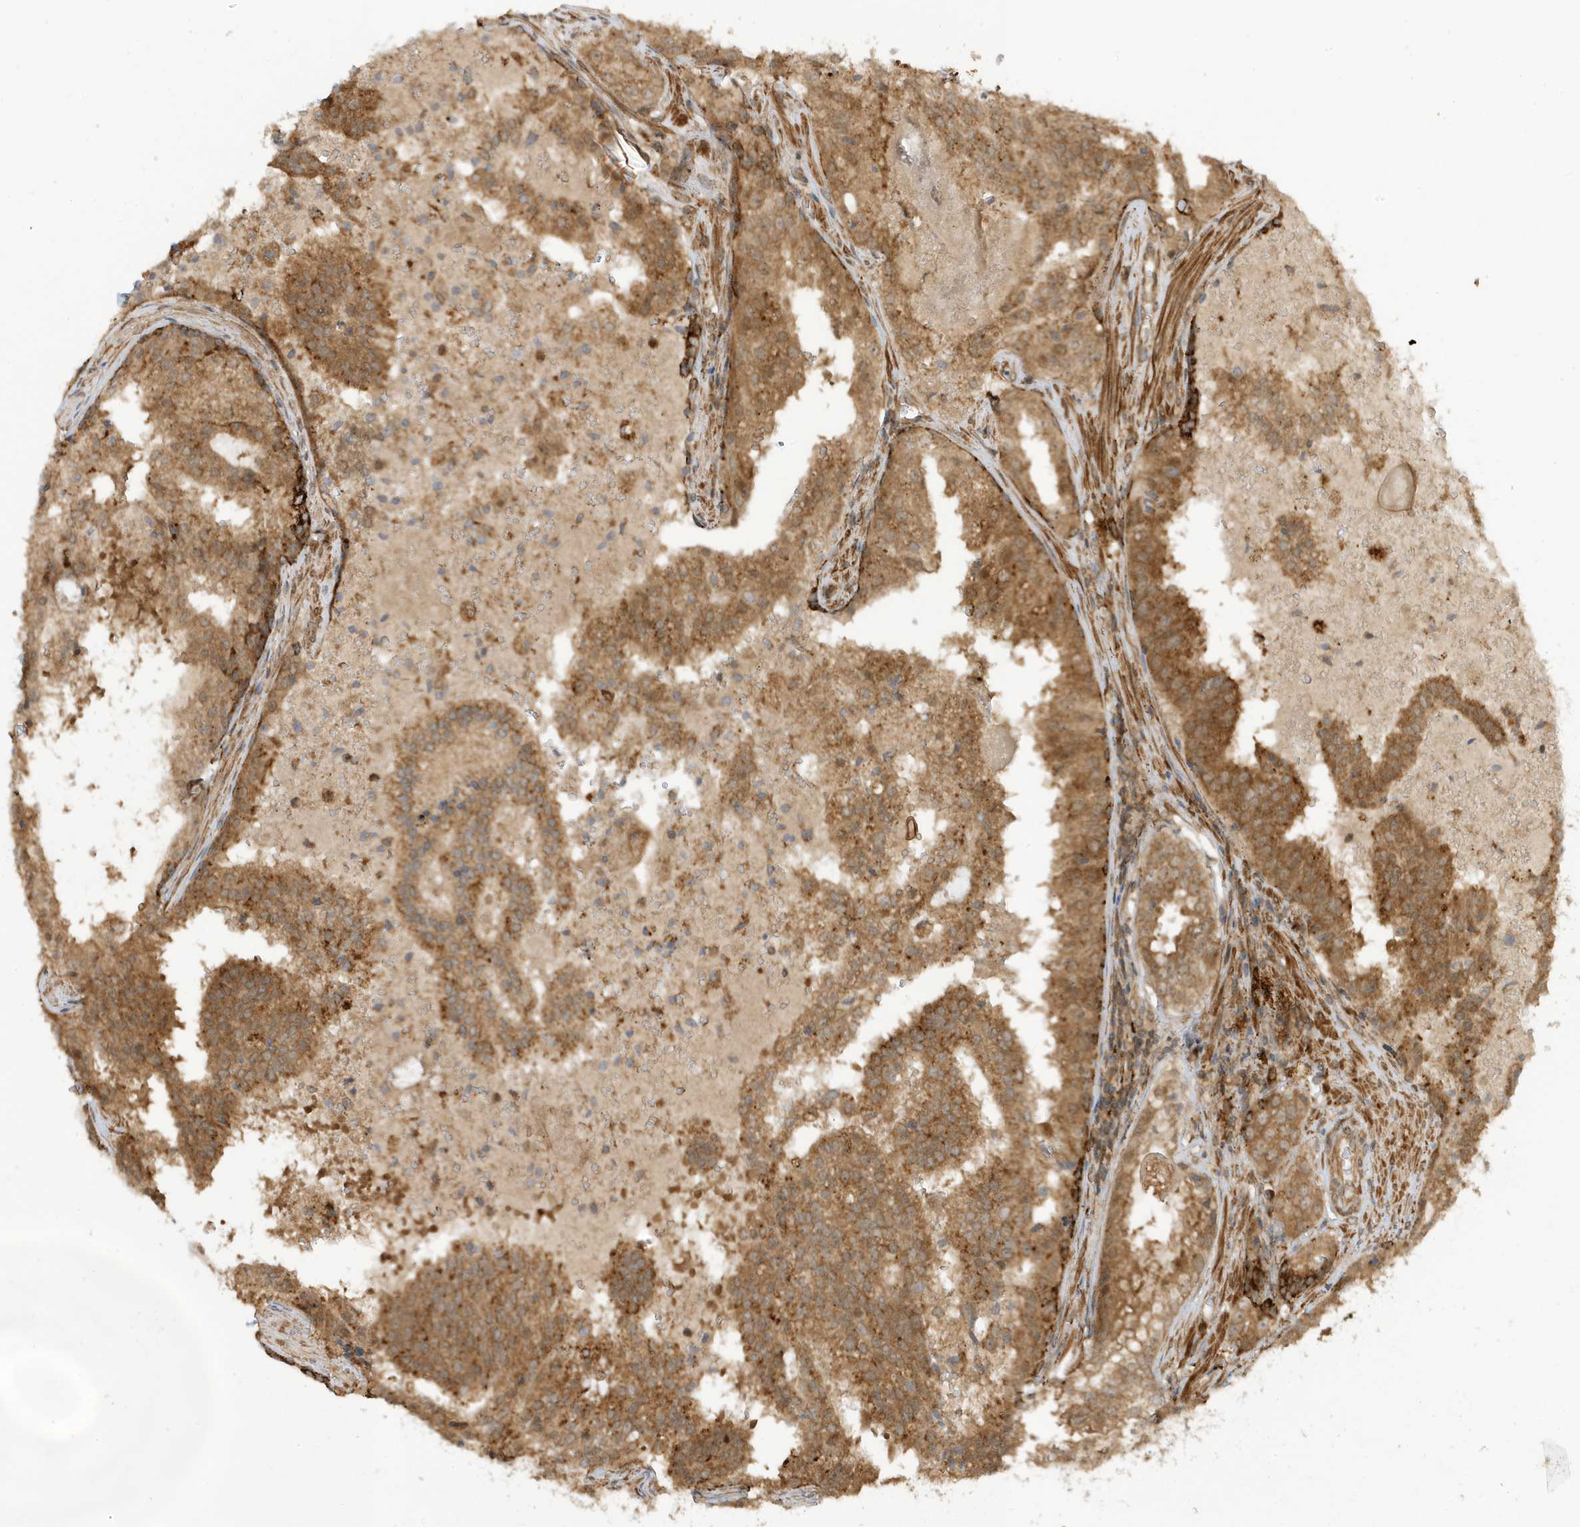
{"staining": {"intensity": "moderate", "quantity": ">75%", "location": "cytoplasmic/membranous"}, "tissue": "prostate cancer", "cell_type": "Tumor cells", "image_type": "cancer", "snomed": [{"axis": "morphology", "description": "Adenocarcinoma, High grade"}, {"axis": "topography", "description": "Prostate"}], "caption": "Protein staining by IHC reveals moderate cytoplasmic/membranous staining in about >75% of tumor cells in prostate cancer (adenocarcinoma (high-grade)).", "gene": "DHX36", "patient": {"sex": "male", "age": 68}}